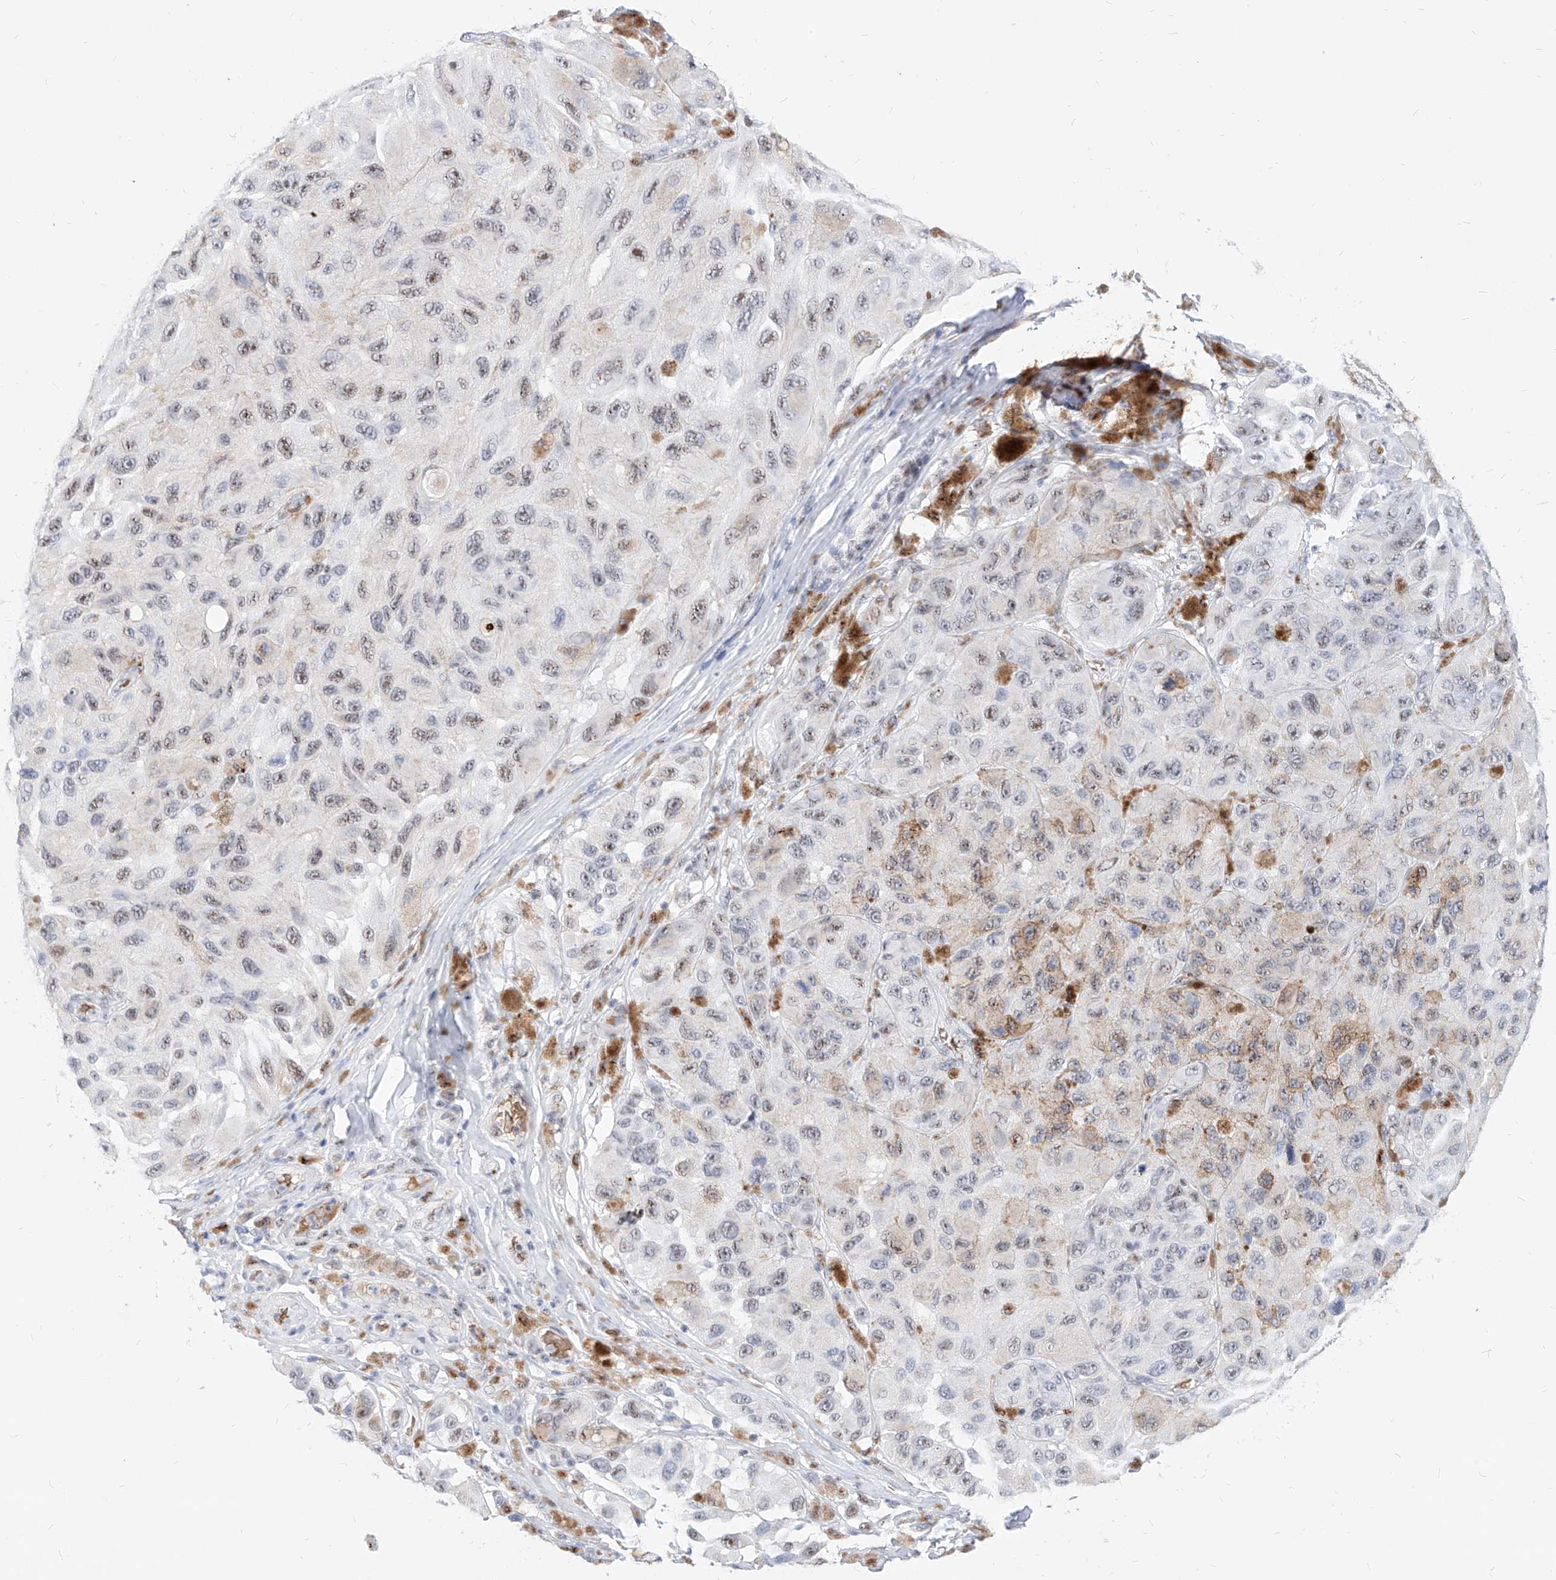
{"staining": {"intensity": "weak", "quantity": ">75%", "location": "nuclear"}, "tissue": "melanoma", "cell_type": "Tumor cells", "image_type": "cancer", "snomed": [{"axis": "morphology", "description": "Malignant melanoma, NOS"}, {"axis": "topography", "description": "Skin"}], "caption": "Immunohistochemical staining of human malignant melanoma exhibits low levels of weak nuclear protein staining in approximately >75% of tumor cells.", "gene": "ZFP42", "patient": {"sex": "female", "age": 73}}